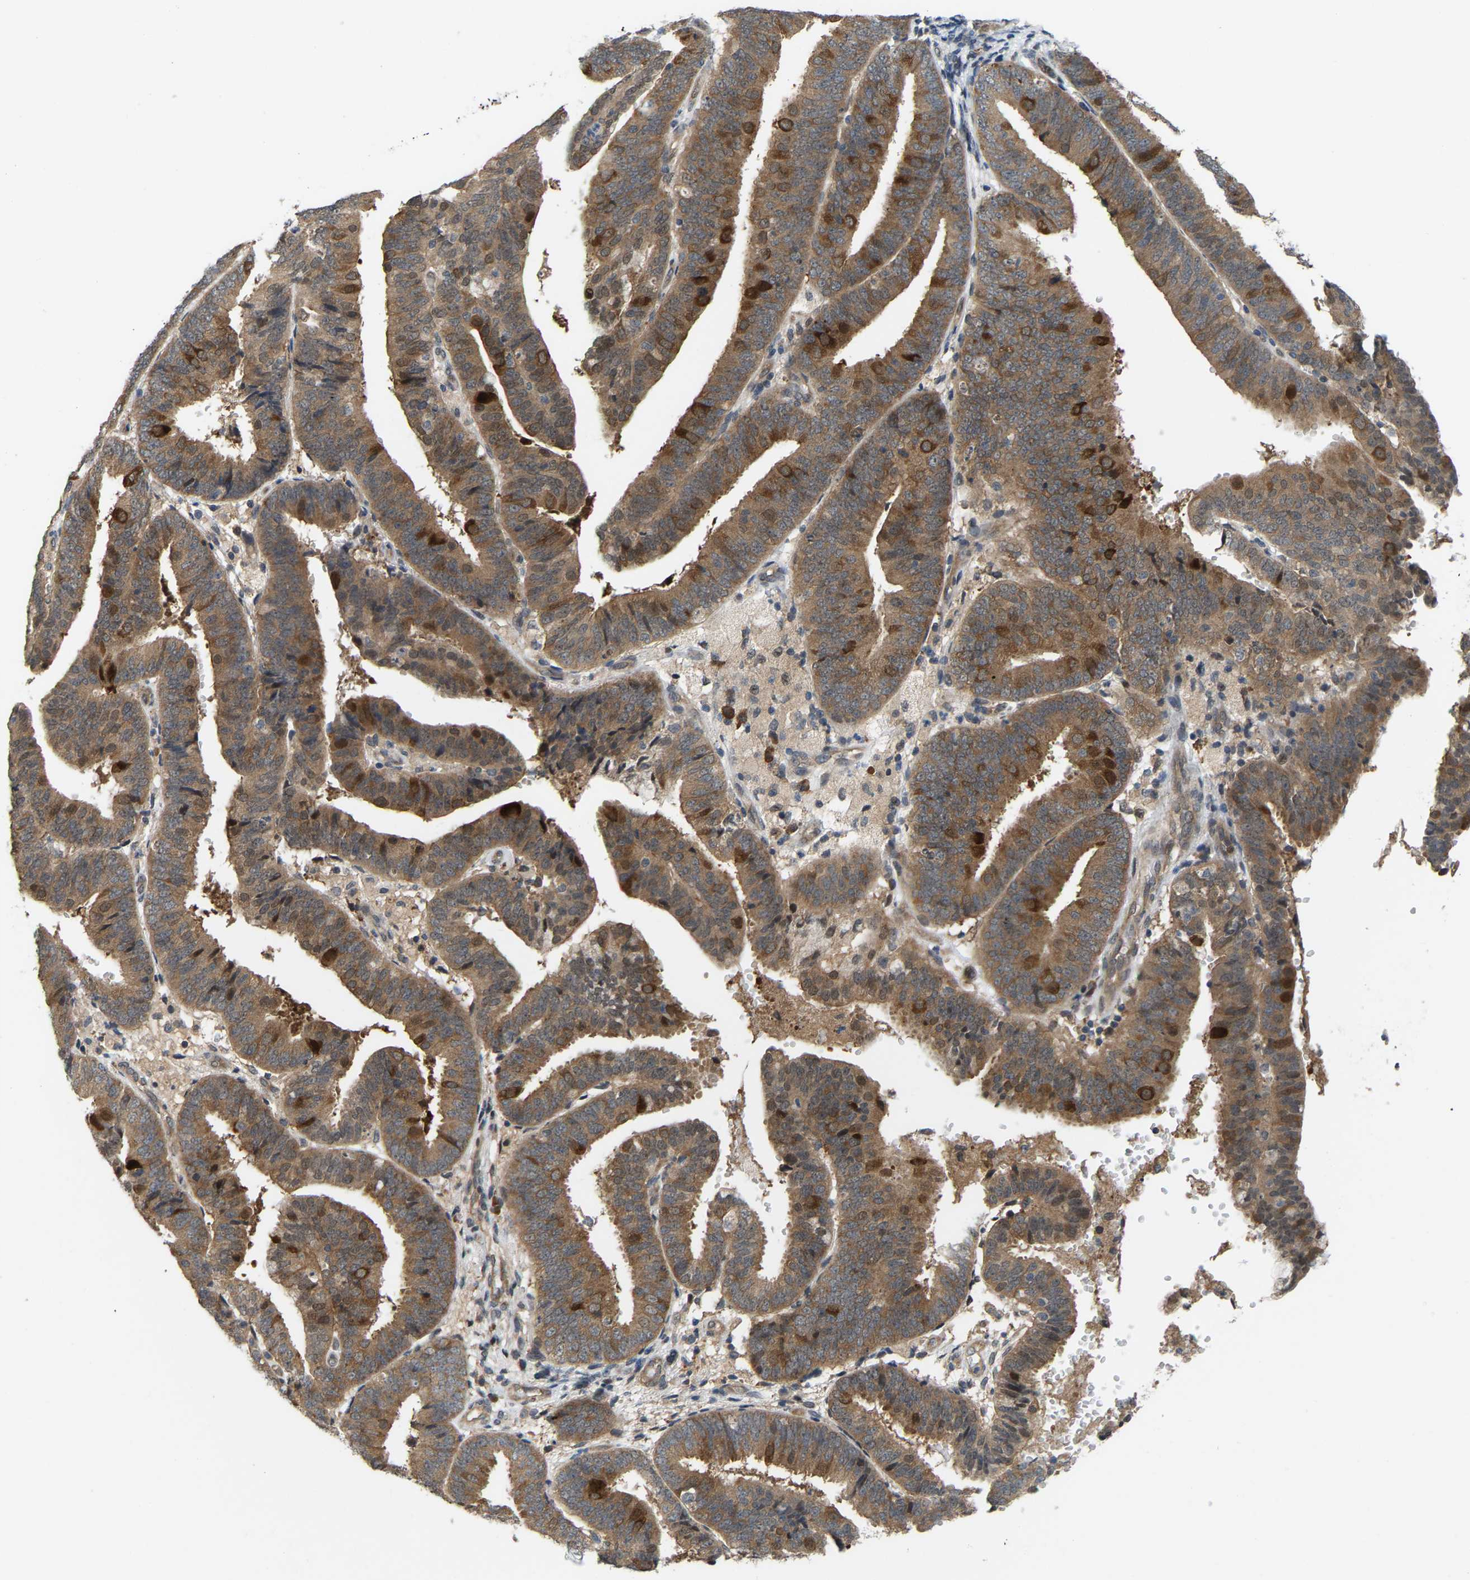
{"staining": {"intensity": "moderate", "quantity": ">75%", "location": "cytoplasmic/membranous"}, "tissue": "endometrial cancer", "cell_type": "Tumor cells", "image_type": "cancer", "snomed": [{"axis": "morphology", "description": "Adenocarcinoma, NOS"}, {"axis": "topography", "description": "Endometrium"}], "caption": "A brown stain labels moderate cytoplasmic/membranous positivity of a protein in human adenocarcinoma (endometrial) tumor cells.", "gene": "CROT", "patient": {"sex": "female", "age": 63}}